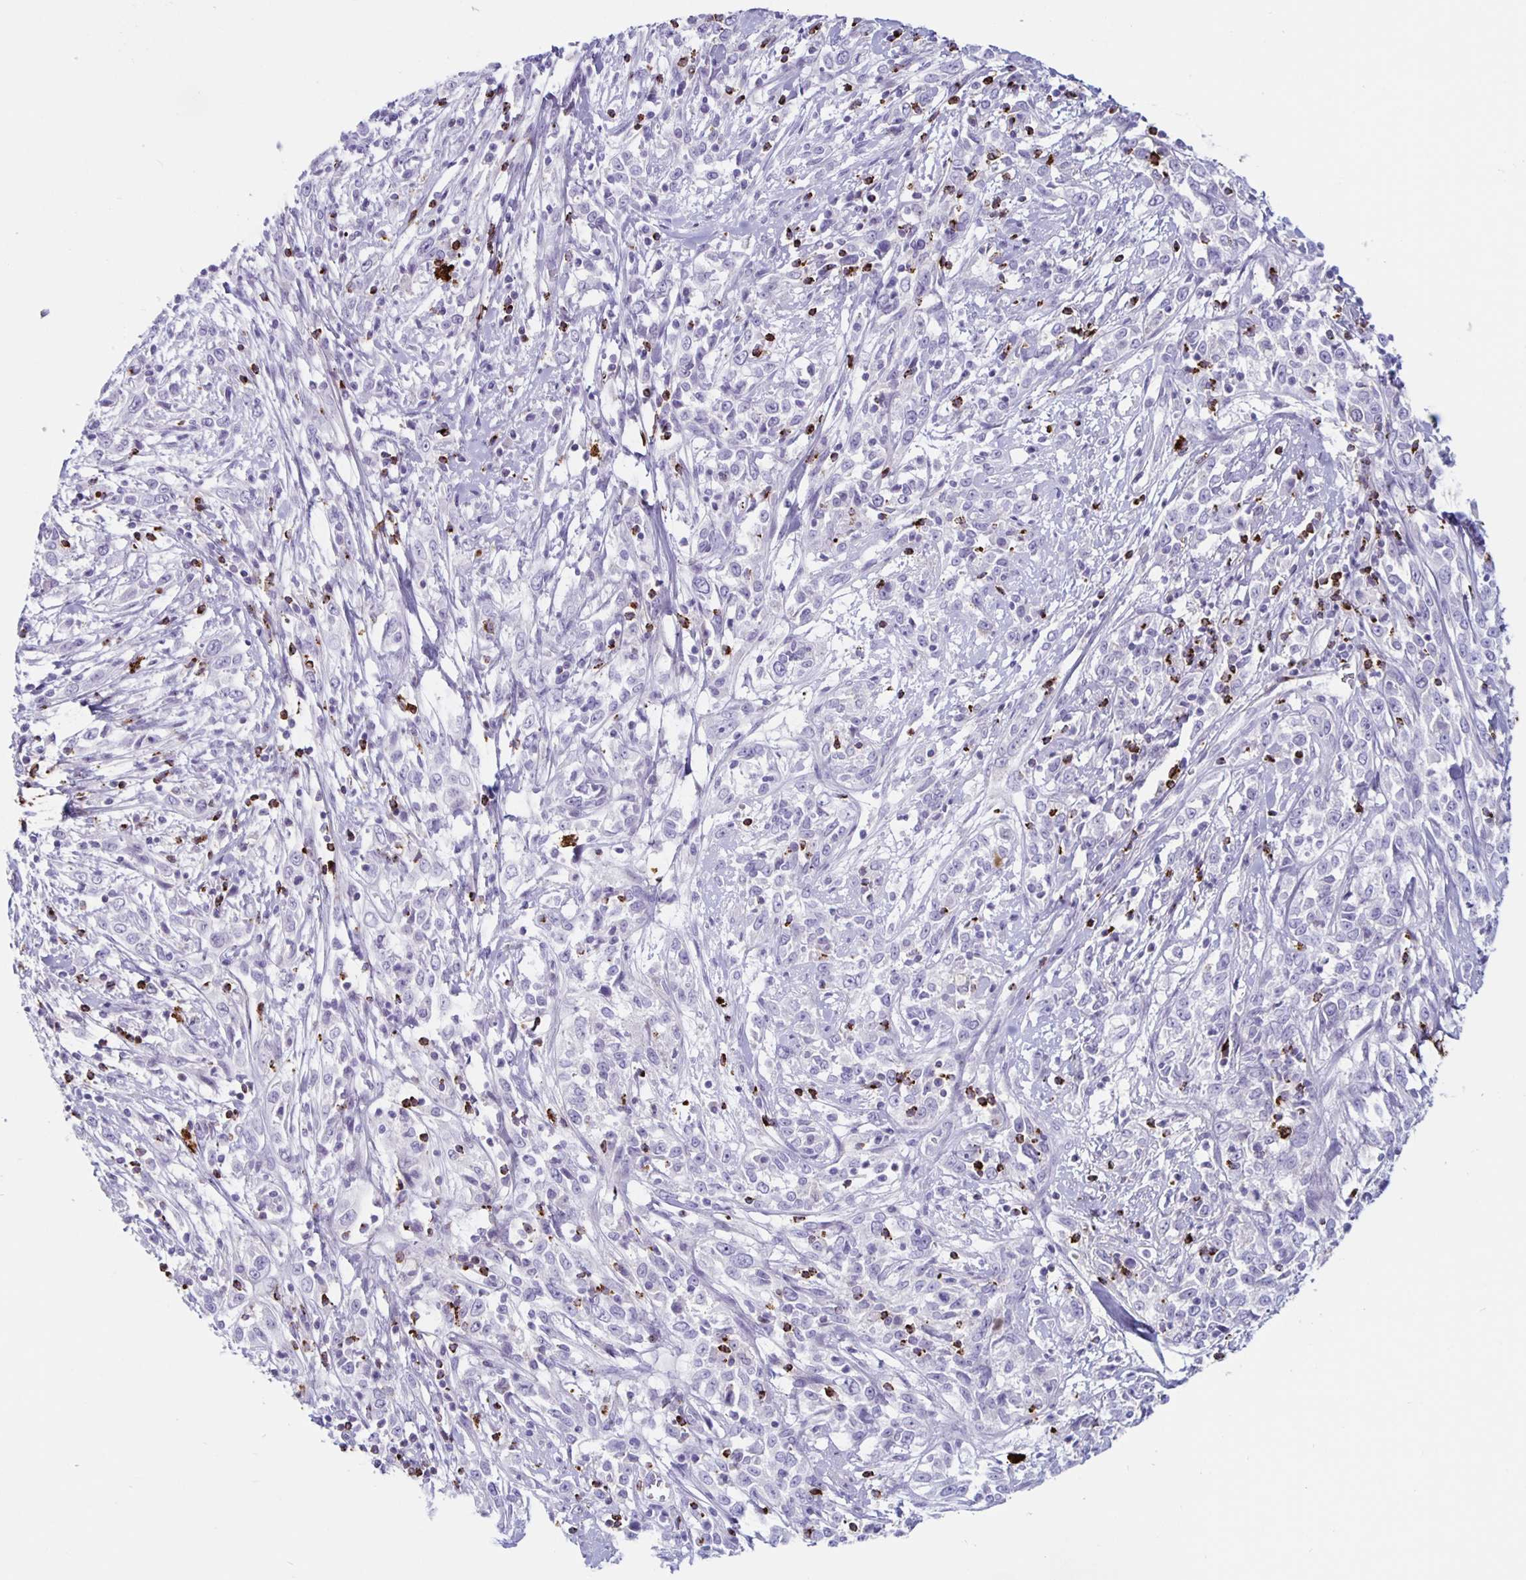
{"staining": {"intensity": "negative", "quantity": "none", "location": "none"}, "tissue": "cervical cancer", "cell_type": "Tumor cells", "image_type": "cancer", "snomed": [{"axis": "morphology", "description": "Adenocarcinoma, NOS"}, {"axis": "topography", "description": "Cervix"}], "caption": "A micrograph of human cervical cancer (adenocarcinoma) is negative for staining in tumor cells.", "gene": "GZMK", "patient": {"sex": "female", "age": 40}}